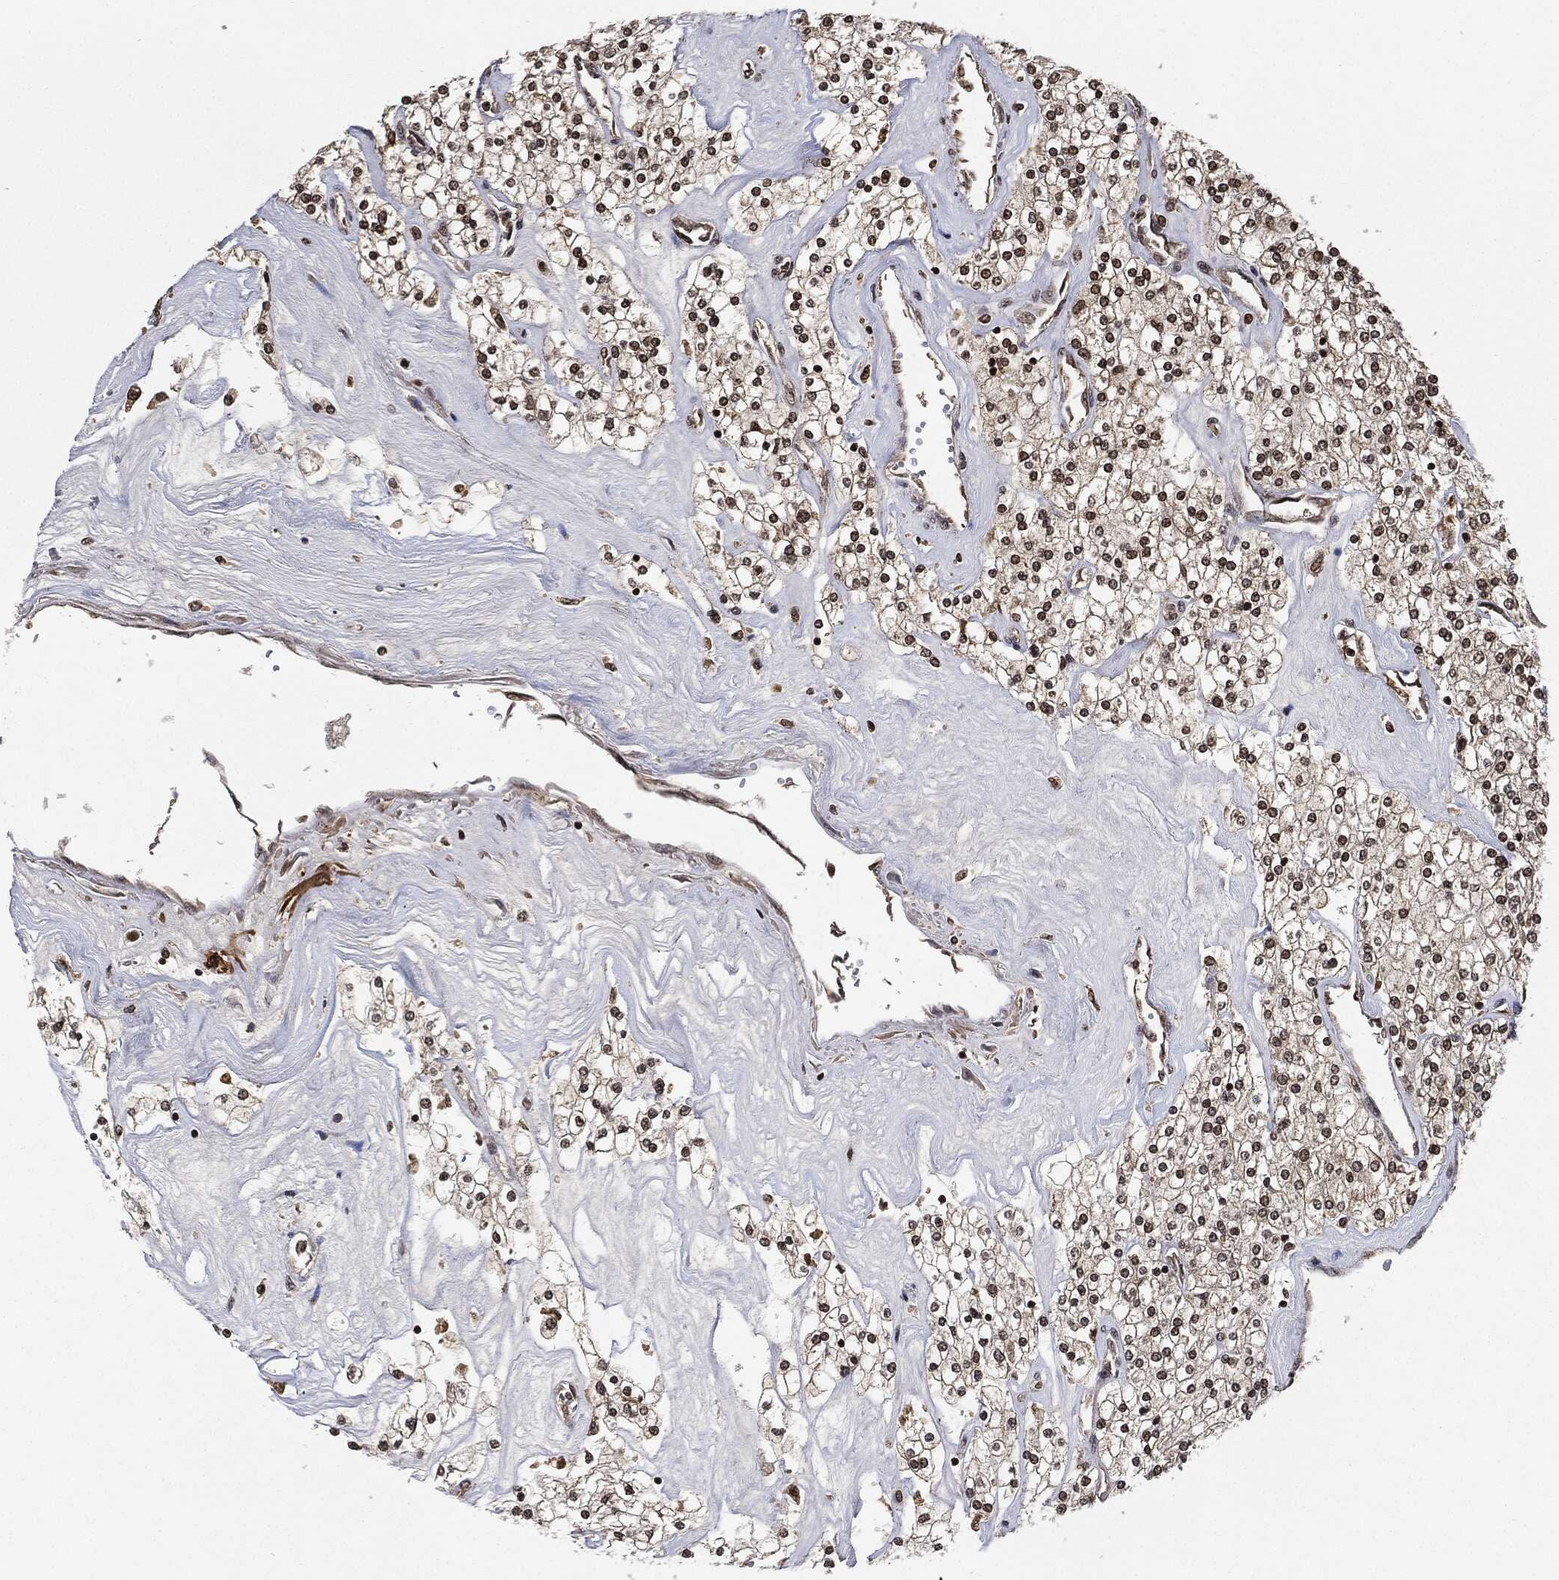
{"staining": {"intensity": "weak", "quantity": "25%-75%", "location": "cytoplasmic/membranous,nuclear"}, "tissue": "renal cancer", "cell_type": "Tumor cells", "image_type": "cancer", "snomed": [{"axis": "morphology", "description": "Adenocarcinoma, NOS"}, {"axis": "topography", "description": "Kidney"}], "caption": "Human renal cancer stained for a protein (brown) shows weak cytoplasmic/membranous and nuclear positive positivity in about 25%-75% of tumor cells.", "gene": "PDK1", "patient": {"sex": "male", "age": 80}}